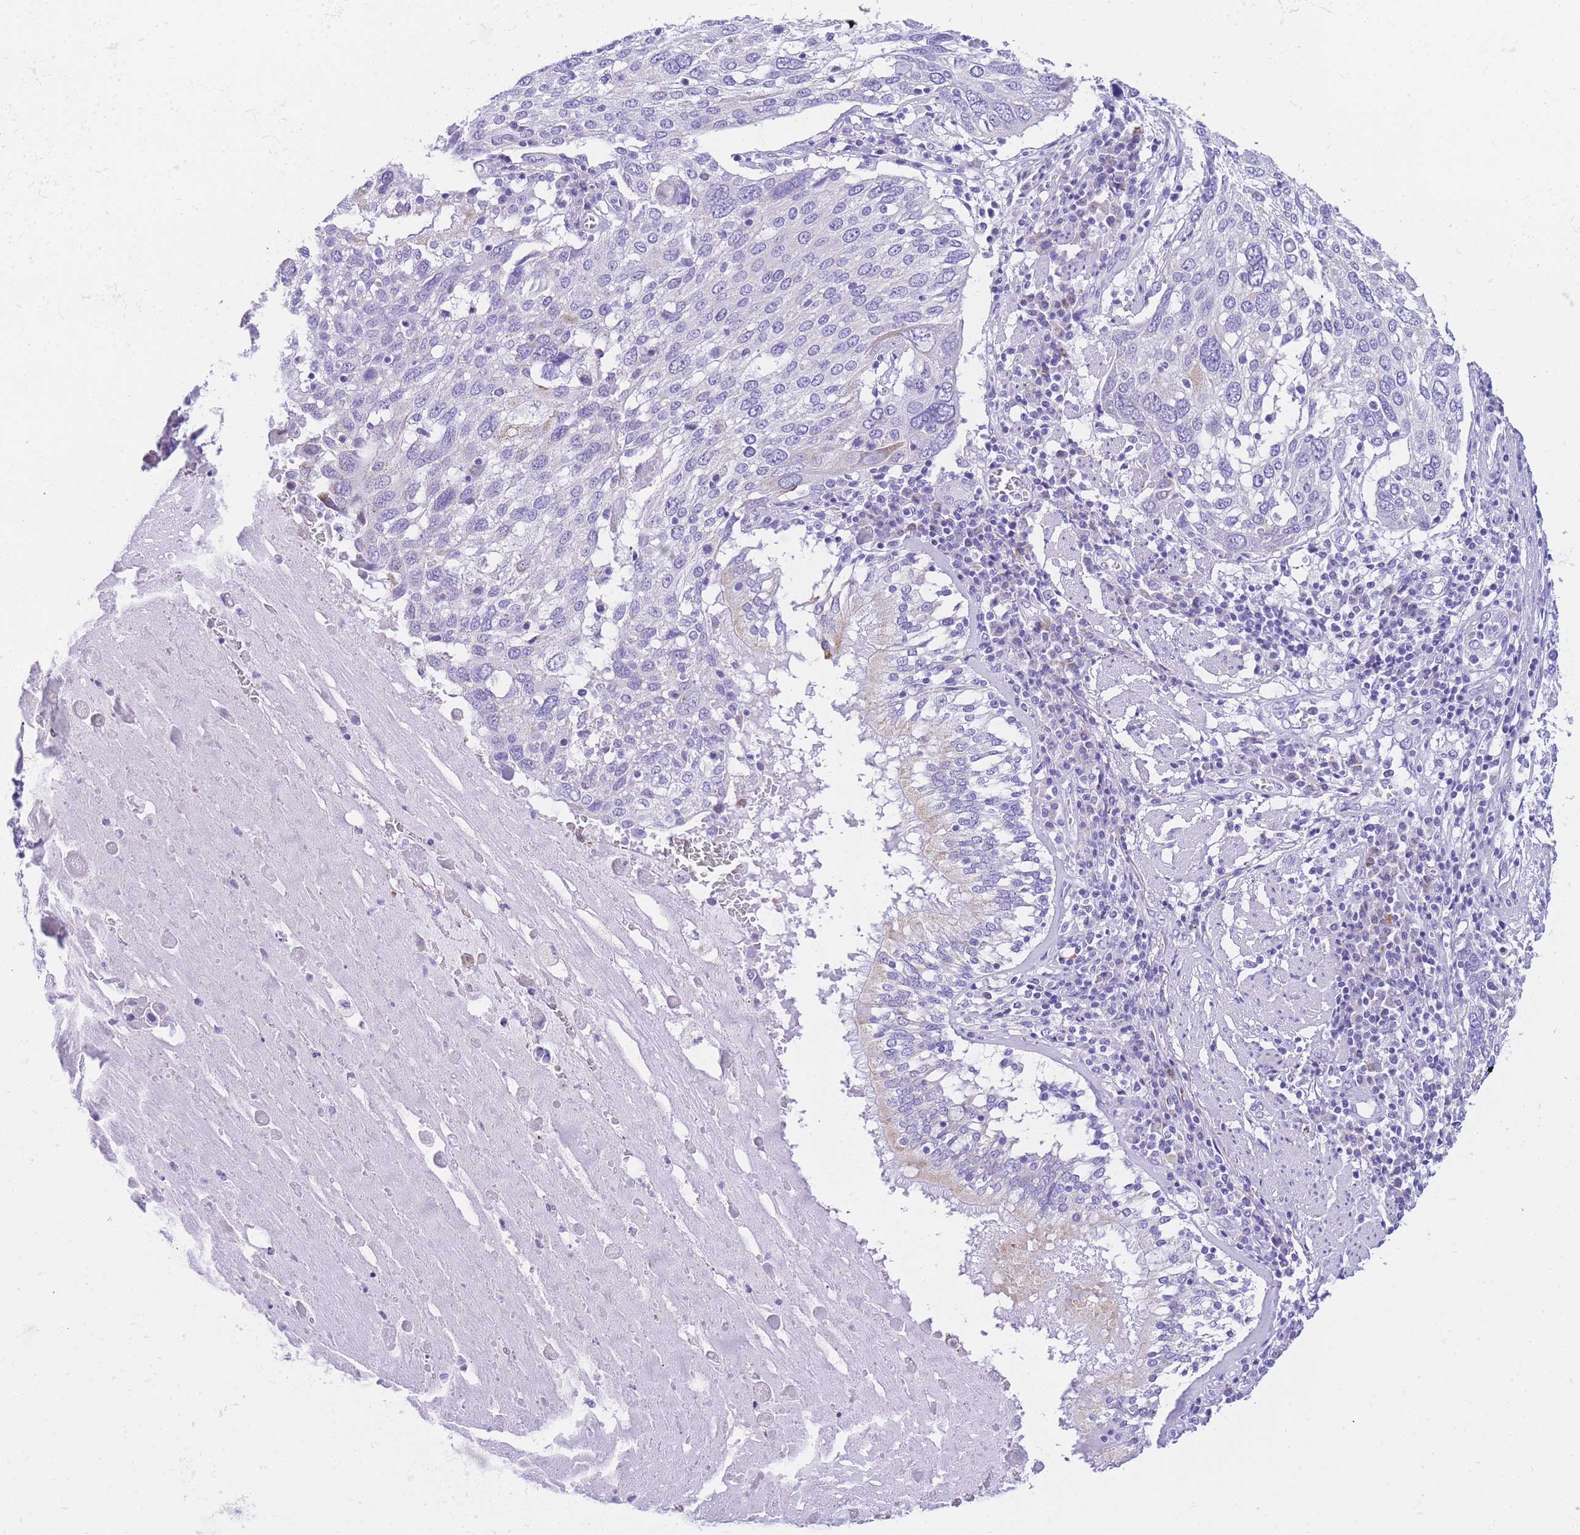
{"staining": {"intensity": "negative", "quantity": "none", "location": "none"}, "tissue": "lung cancer", "cell_type": "Tumor cells", "image_type": "cancer", "snomed": [{"axis": "morphology", "description": "Squamous cell carcinoma, NOS"}, {"axis": "topography", "description": "Lung"}], "caption": "Immunohistochemistry (IHC) image of neoplastic tissue: human squamous cell carcinoma (lung) stained with DAB displays no significant protein positivity in tumor cells.", "gene": "NKD2", "patient": {"sex": "male", "age": 65}}